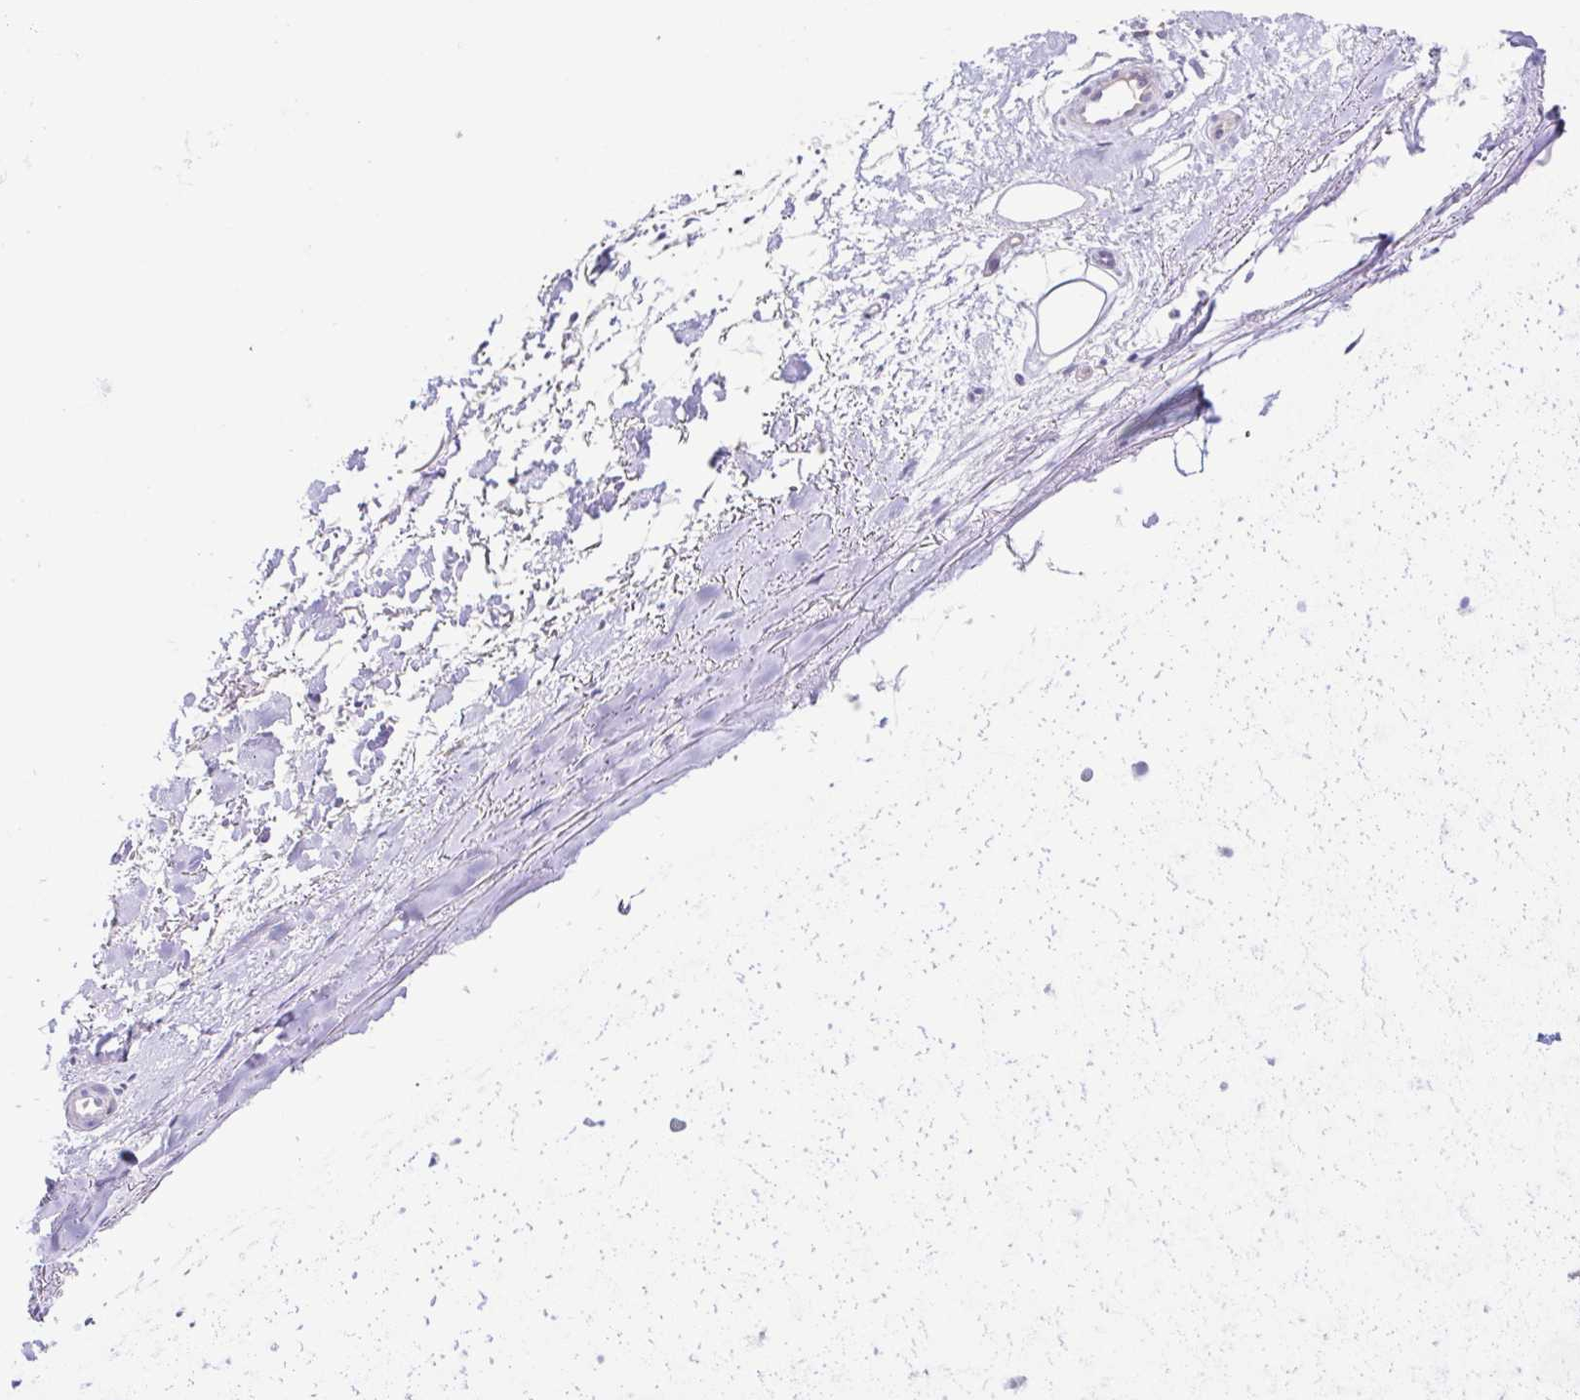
{"staining": {"intensity": "negative", "quantity": "none", "location": "none"}, "tissue": "adipose tissue", "cell_type": "Adipocytes", "image_type": "normal", "snomed": [{"axis": "morphology", "description": "Normal tissue, NOS"}, {"axis": "topography", "description": "Cartilage tissue"}], "caption": "Immunohistochemistry (IHC) of unremarkable human adipose tissue demonstrates no positivity in adipocytes.", "gene": "KRTDAP", "patient": {"sex": "male", "age": 65}}